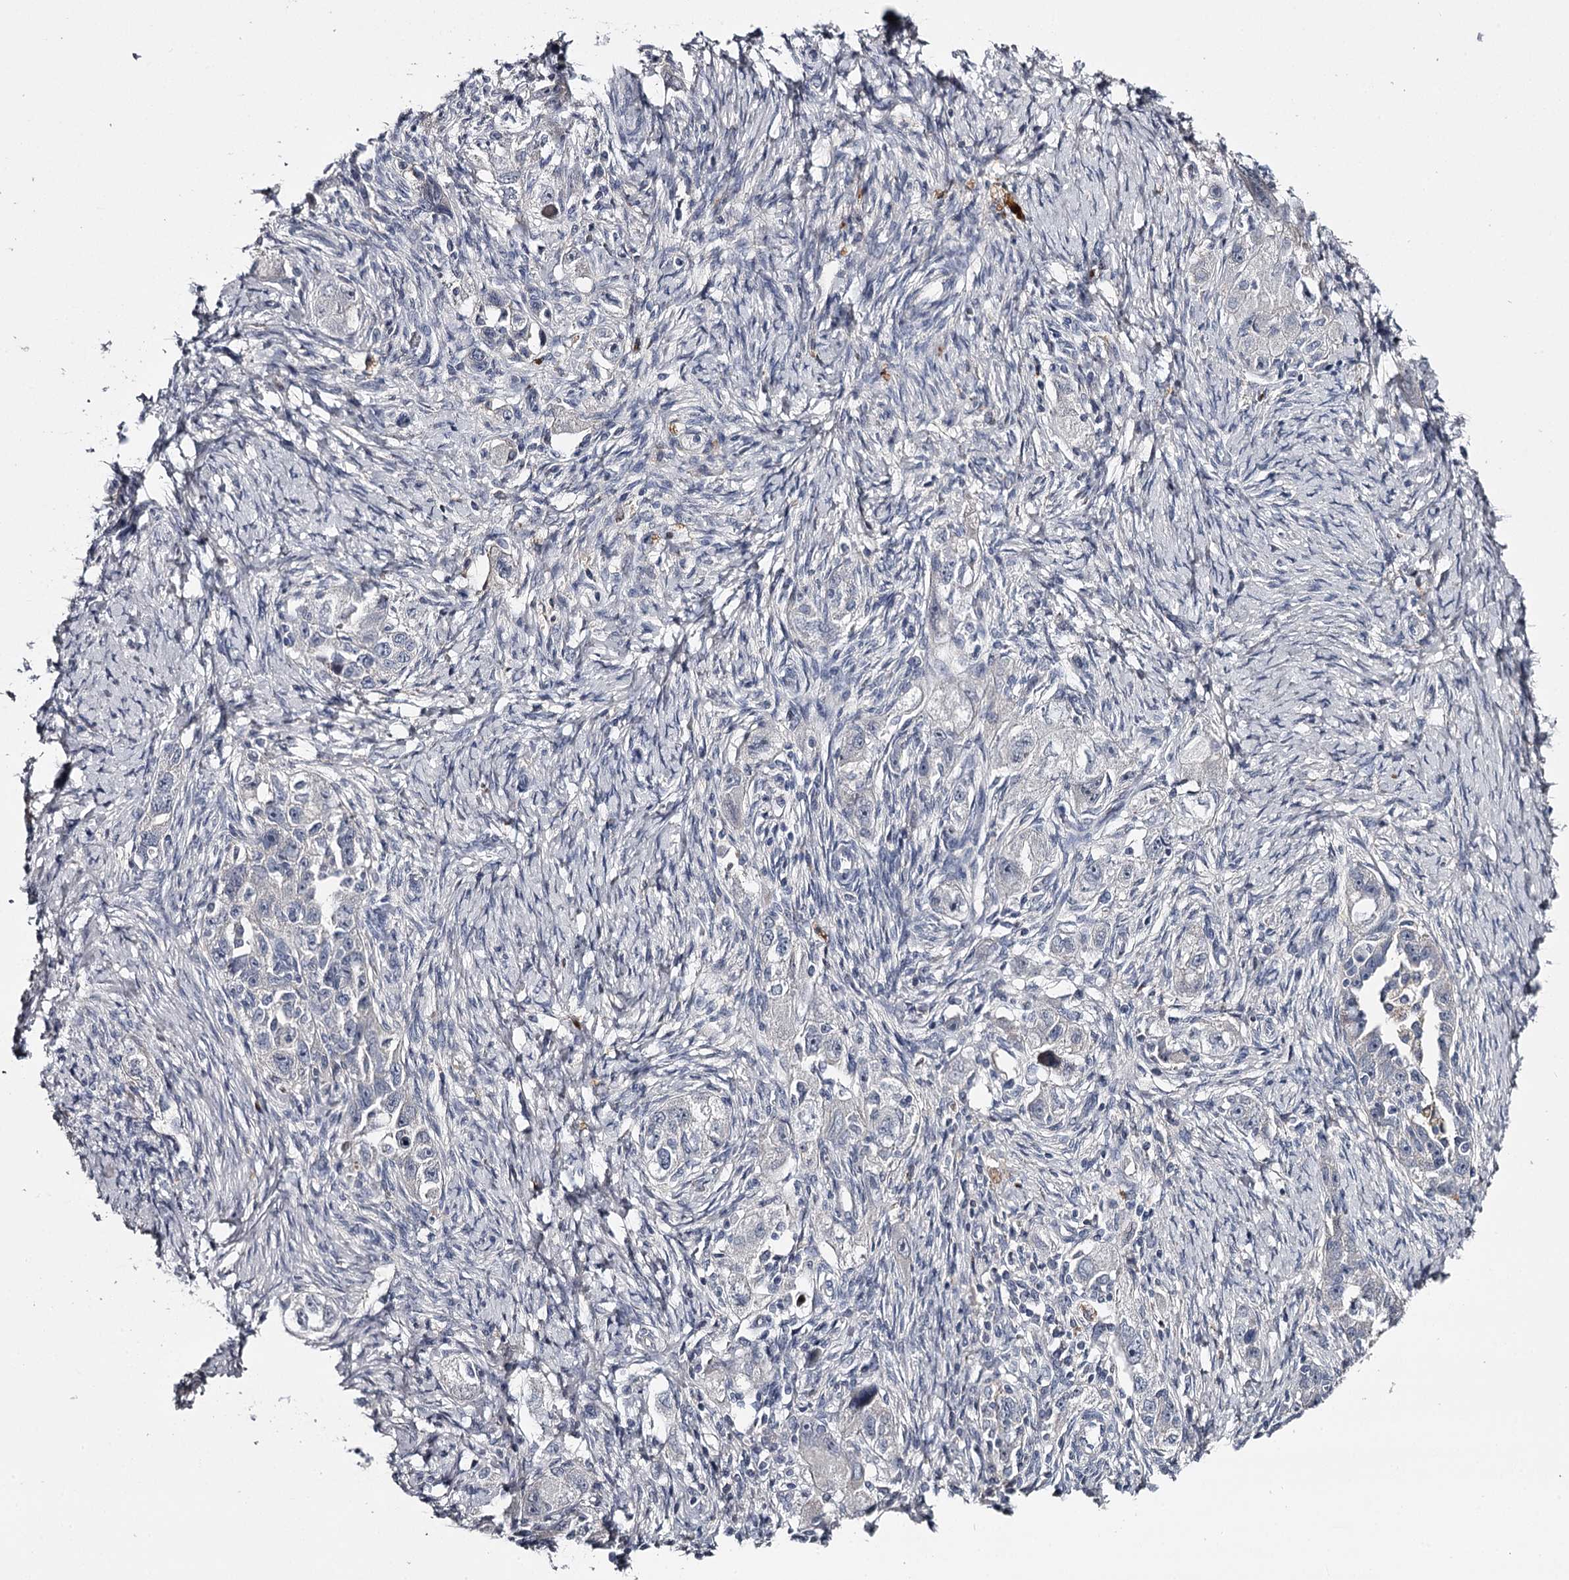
{"staining": {"intensity": "negative", "quantity": "none", "location": "none"}, "tissue": "ovarian cancer", "cell_type": "Tumor cells", "image_type": "cancer", "snomed": [{"axis": "morphology", "description": "Carcinoma, NOS"}, {"axis": "morphology", "description": "Cystadenocarcinoma, serous, NOS"}, {"axis": "topography", "description": "Ovary"}], "caption": "Ovarian cancer was stained to show a protein in brown. There is no significant staining in tumor cells.", "gene": "FDXACB1", "patient": {"sex": "female", "age": 69}}